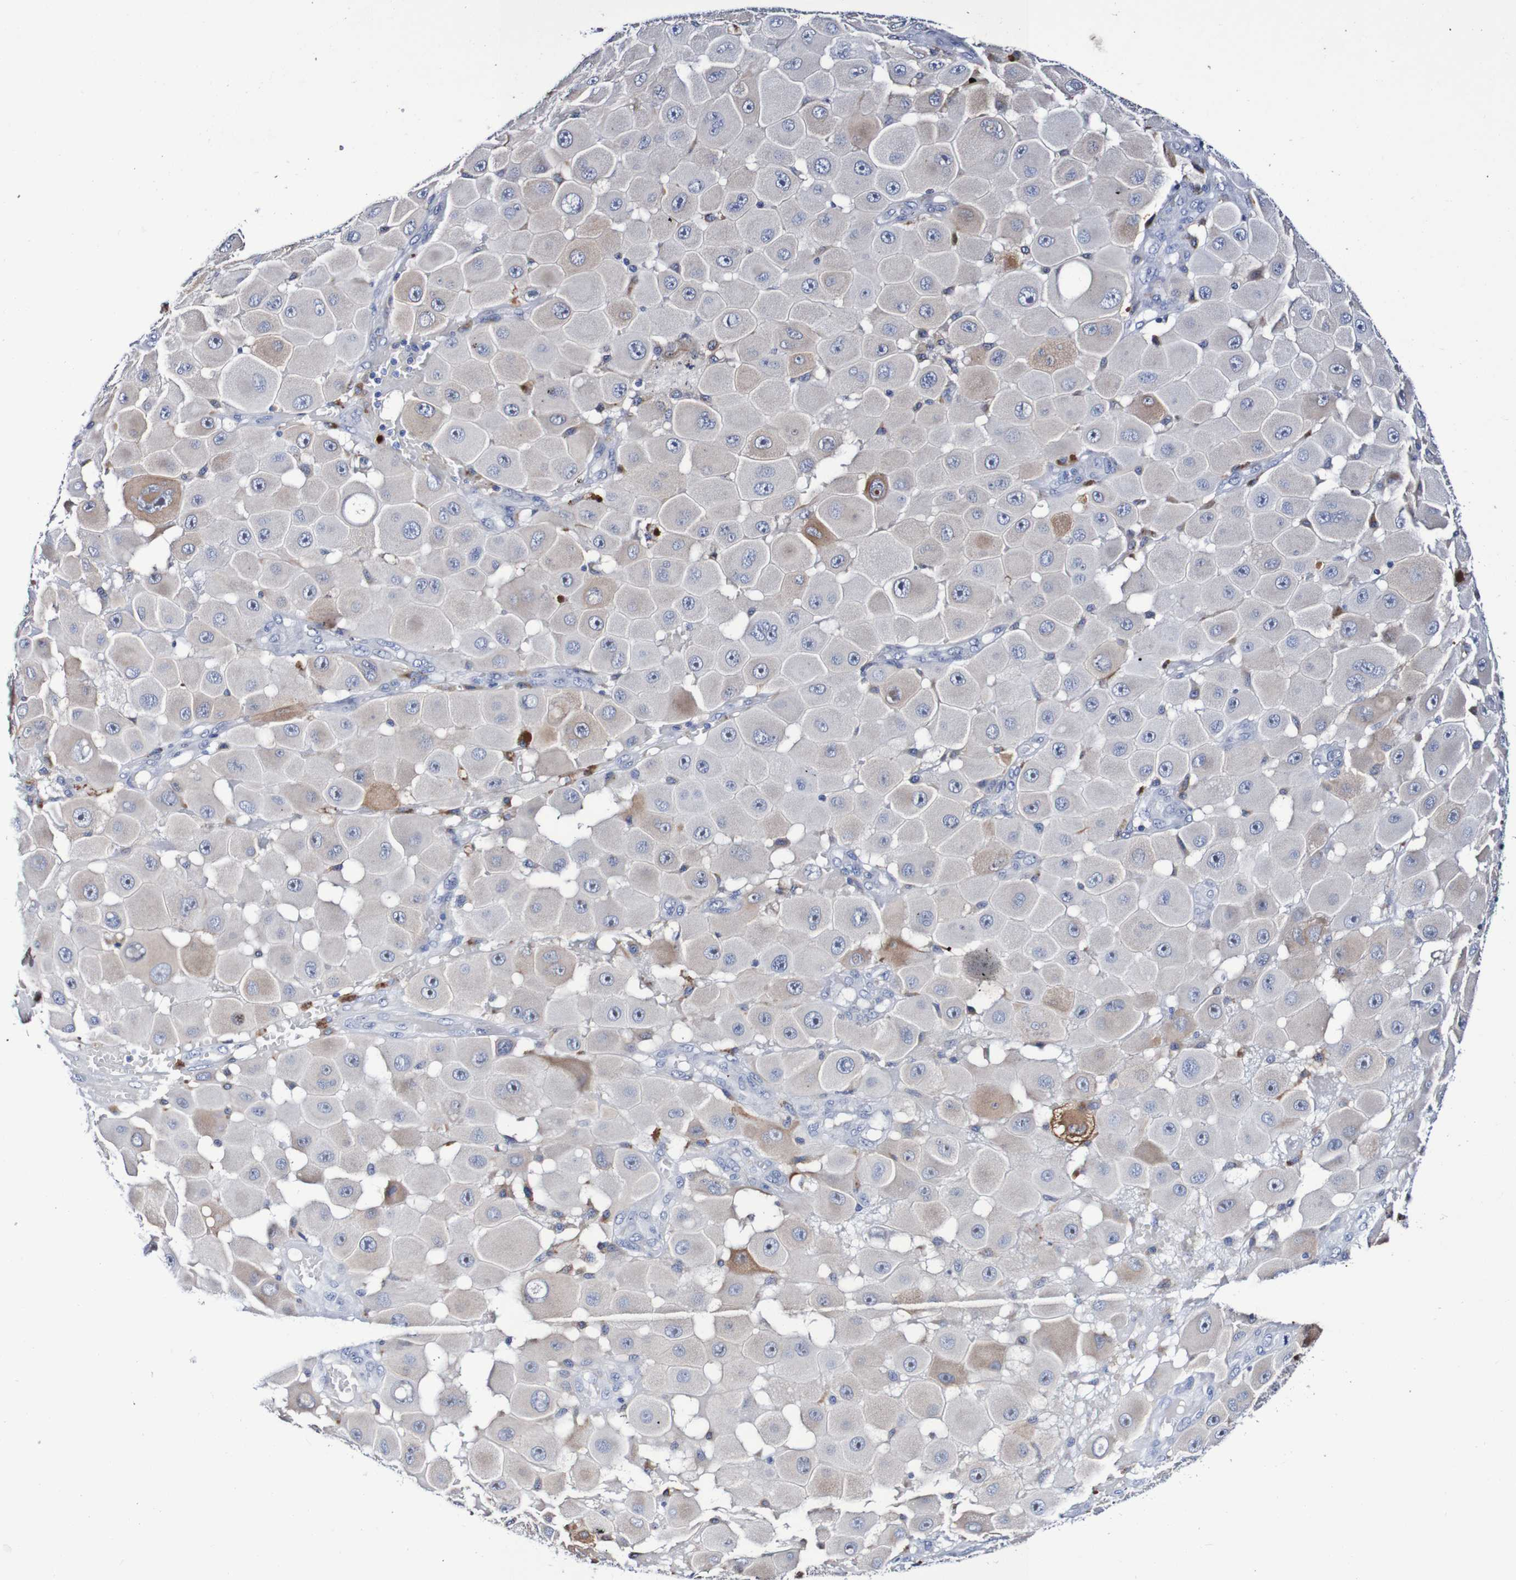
{"staining": {"intensity": "moderate", "quantity": "<25%", "location": "cytoplasmic/membranous"}, "tissue": "melanoma", "cell_type": "Tumor cells", "image_type": "cancer", "snomed": [{"axis": "morphology", "description": "Malignant melanoma, NOS"}, {"axis": "topography", "description": "Skin"}], "caption": "High-power microscopy captured an IHC histopathology image of melanoma, revealing moderate cytoplasmic/membranous staining in about <25% of tumor cells. The protein of interest is shown in brown color, while the nuclei are stained blue.", "gene": "SEZ6", "patient": {"sex": "female", "age": 81}}